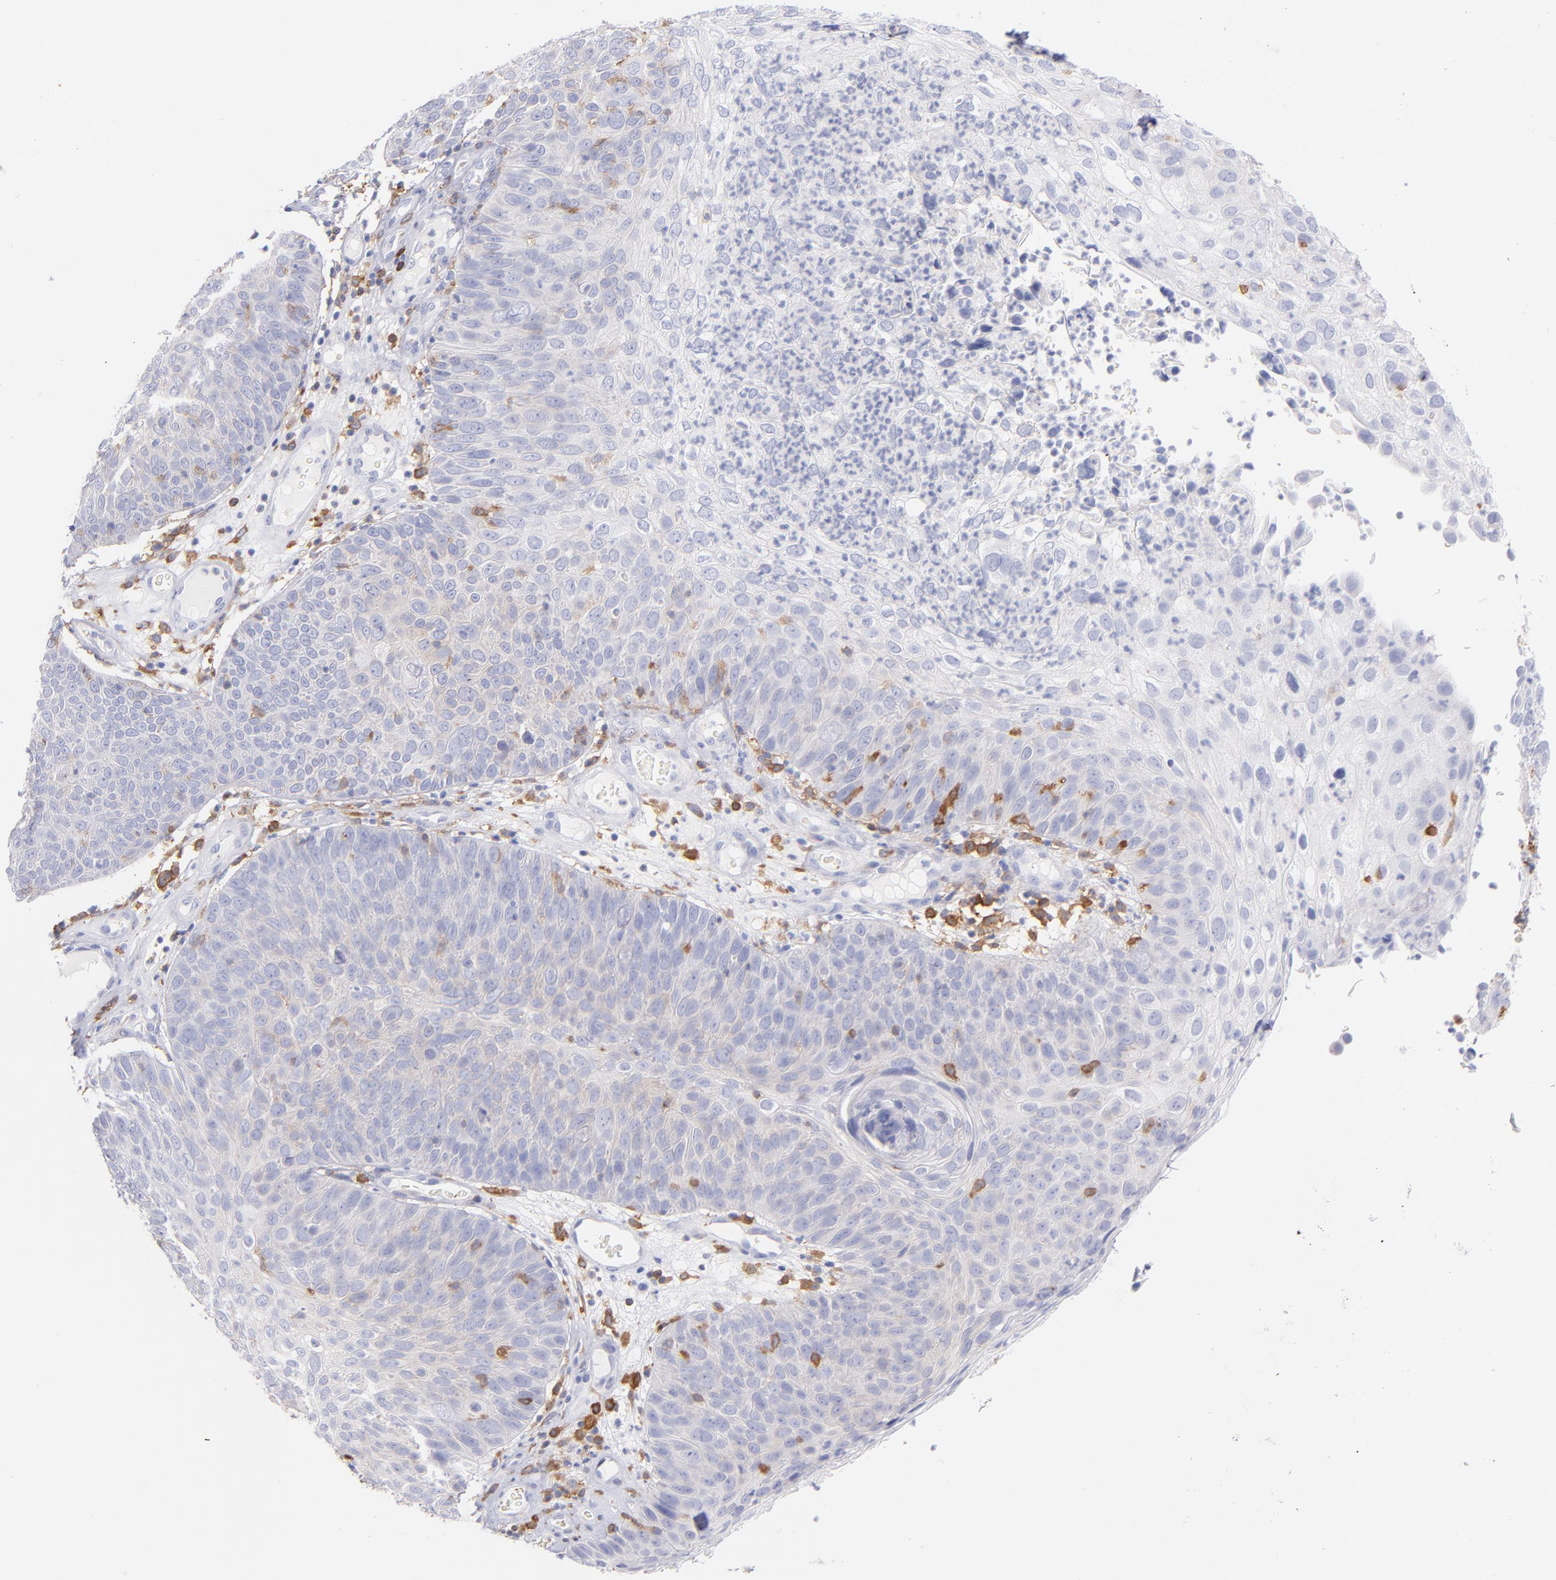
{"staining": {"intensity": "weak", "quantity": "<25%", "location": "cytoplasmic/membranous"}, "tissue": "skin cancer", "cell_type": "Tumor cells", "image_type": "cancer", "snomed": [{"axis": "morphology", "description": "Squamous cell carcinoma, NOS"}, {"axis": "topography", "description": "Skin"}], "caption": "Immunohistochemistry of human skin cancer (squamous cell carcinoma) displays no positivity in tumor cells. Nuclei are stained in blue.", "gene": "PRKCA", "patient": {"sex": "male", "age": 87}}